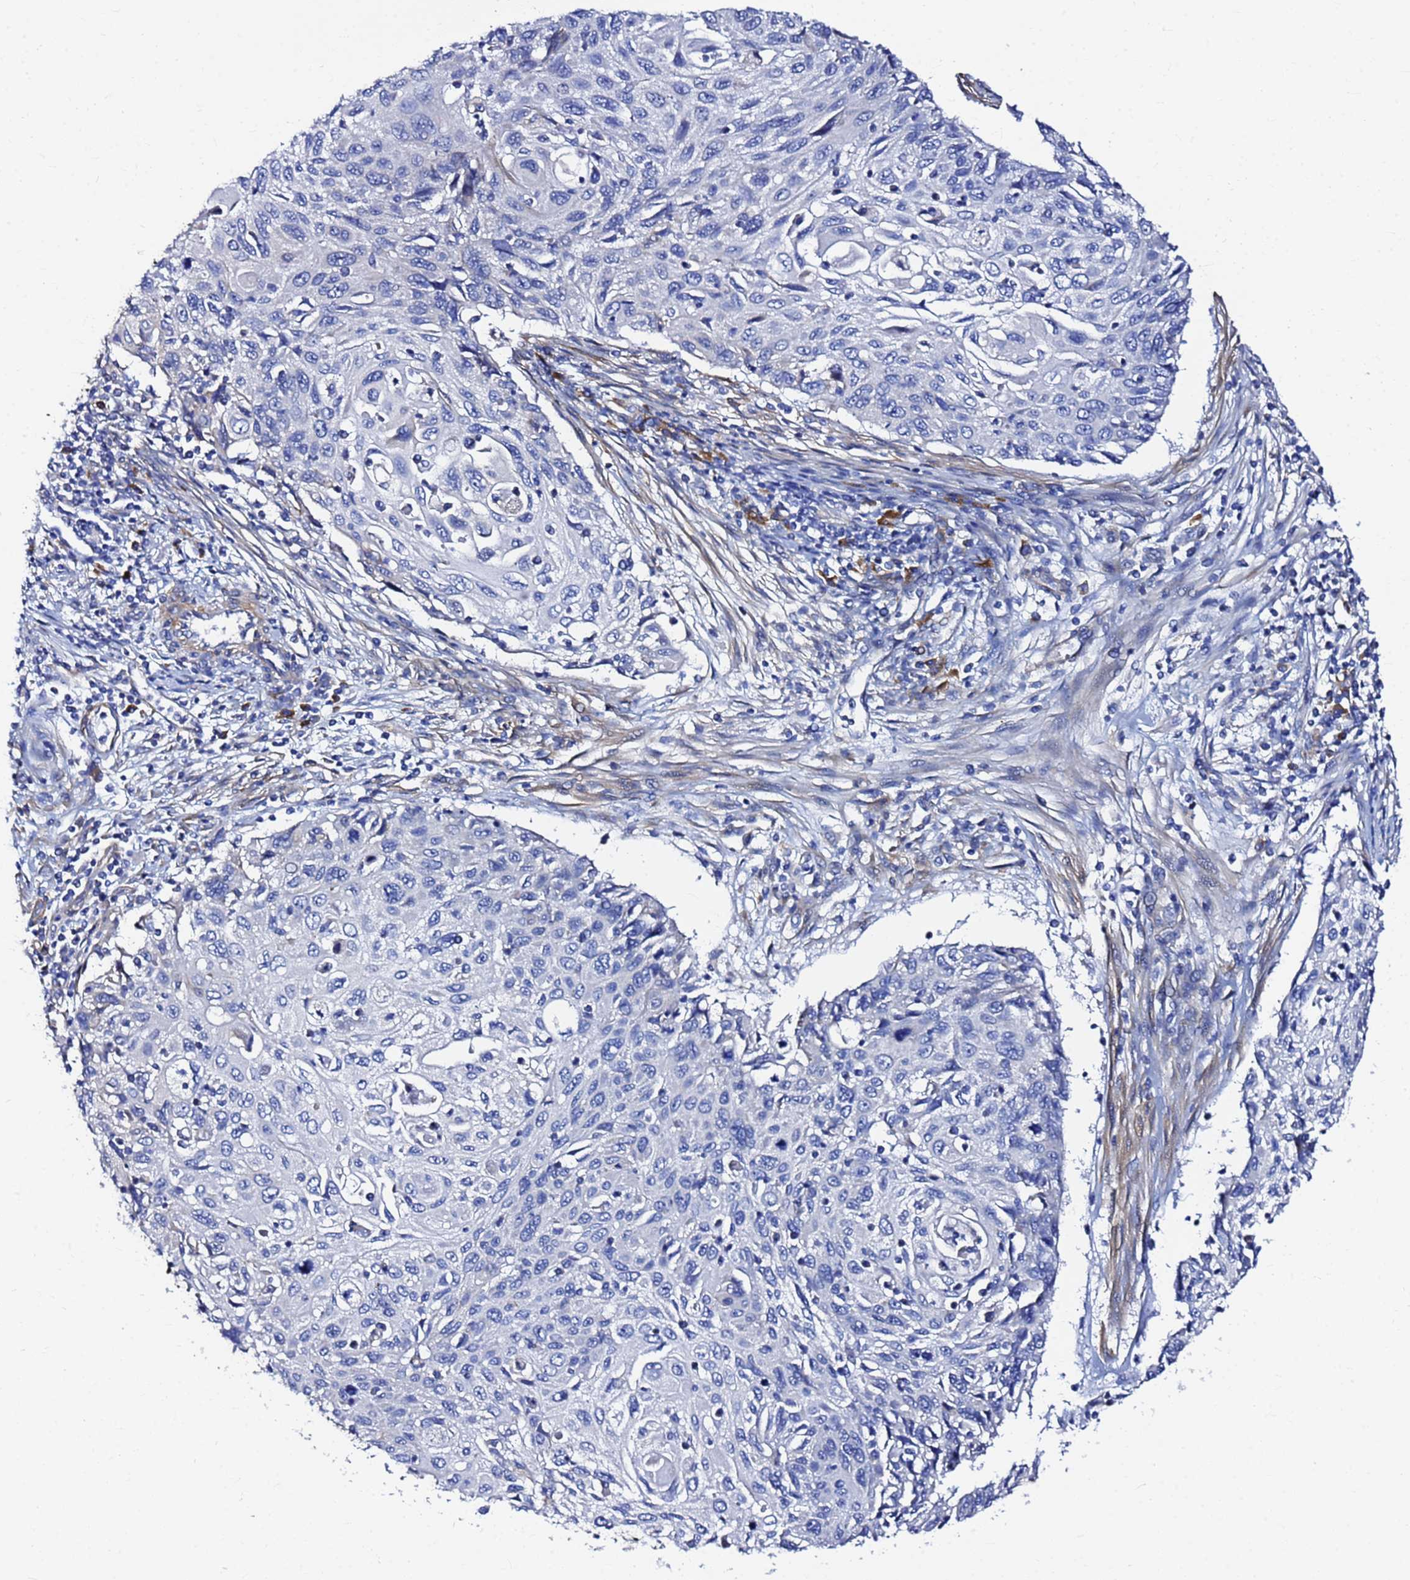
{"staining": {"intensity": "negative", "quantity": "none", "location": "none"}, "tissue": "cervical cancer", "cell_type": "Tumor cells", "image_type": "cancer", "snomed": [{"axis": "morphology", "description": "Squamous cell carcinoma, NOS"}, {"axis": "topography", "description": "Cervix"}], "caption": "An immunohistochemistry micrograph of squamous cell carcinoma (cervical) is shown. There is no staining in tumor cells of squamous cell carcinoma (cervical).", "gene": "JRKL", "patient": {"sex": "female", "age": 70}}